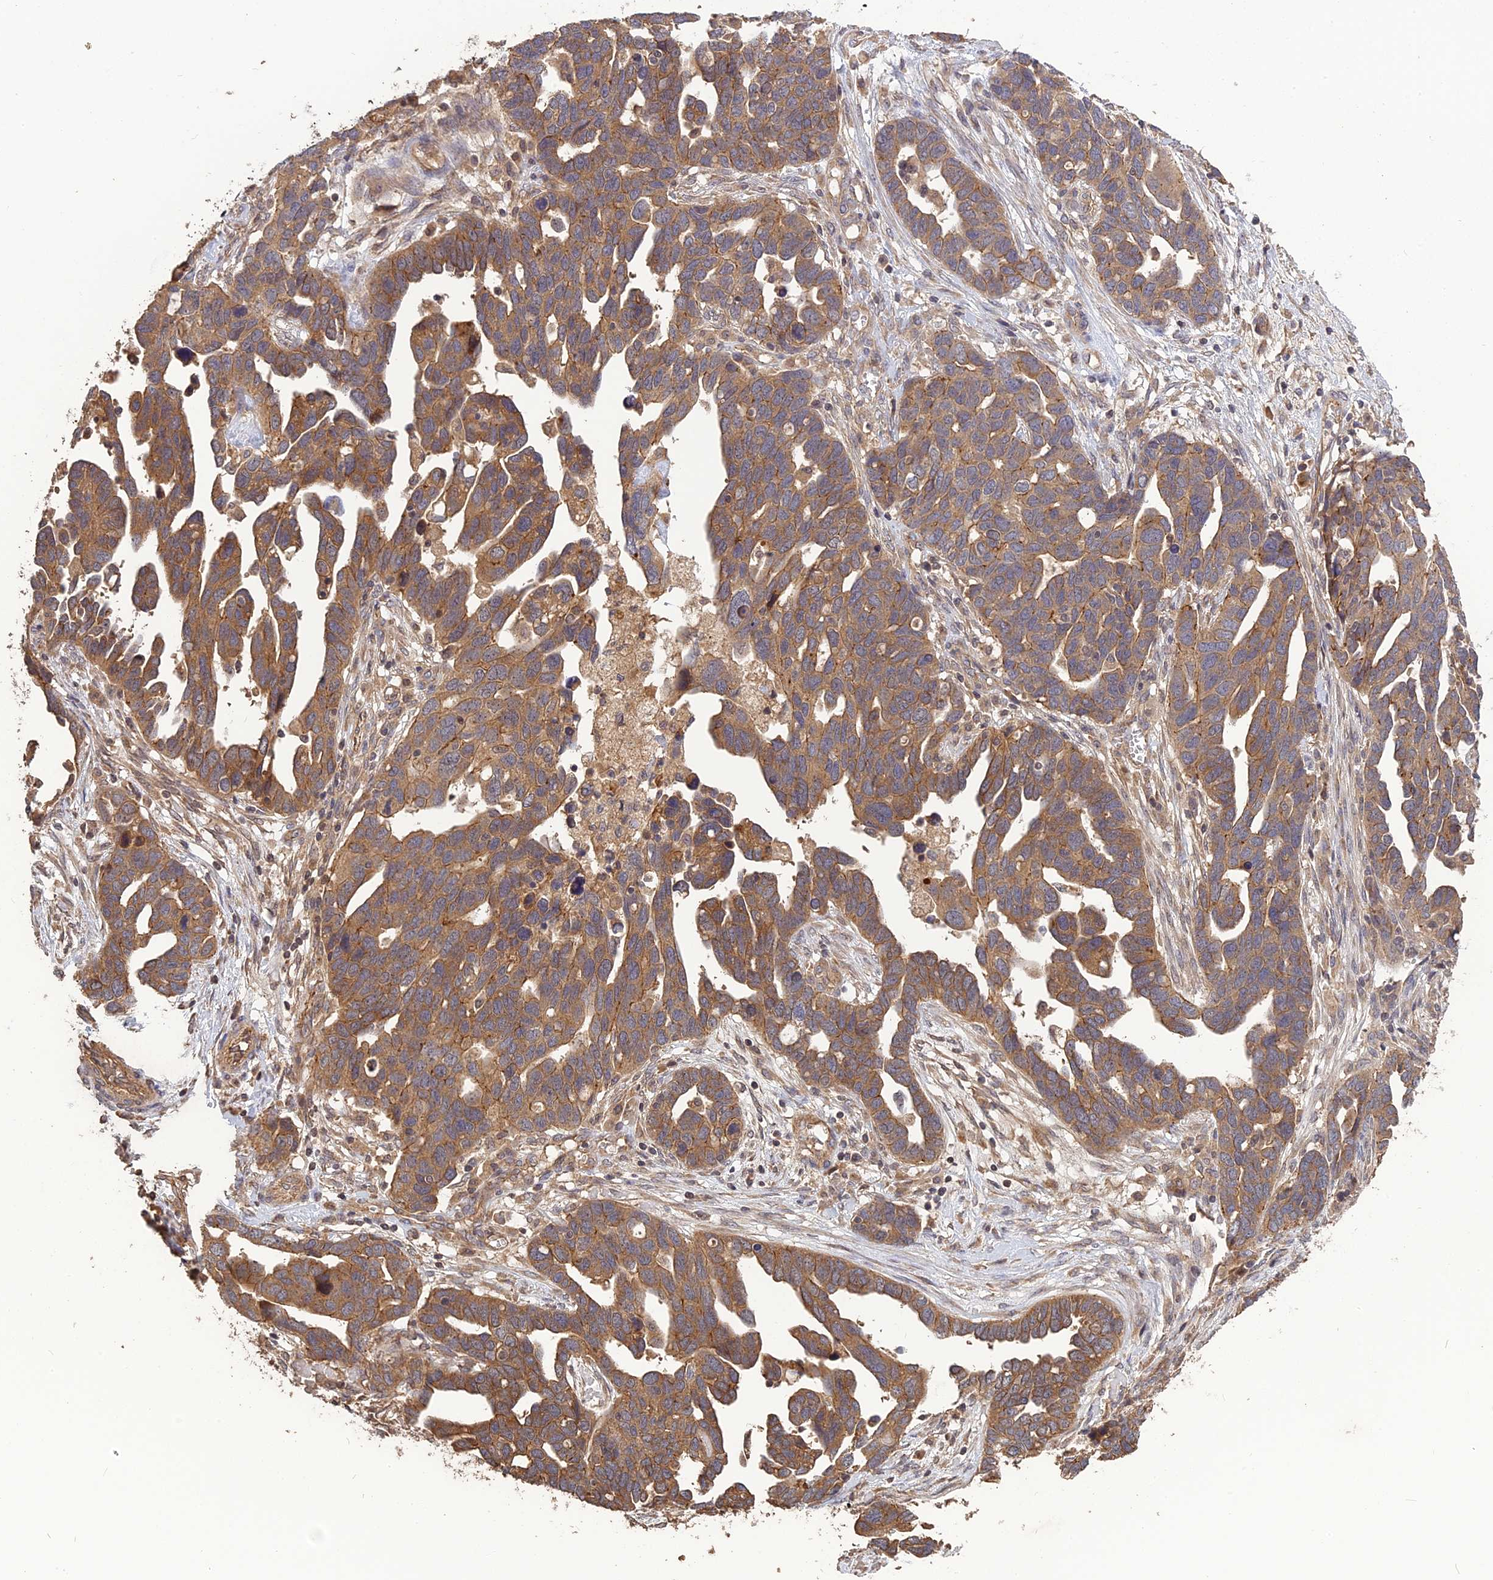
{"staining": {"intensity": "moderate", "quantity": ">75%", "location": "cytoplasmic/membranous"}, "tissue": "ovarian cancer", "cell_type": "Tumor cells", "image_type": "cancer", "snomed": [{"axis": "morphology", "description": "Cystadenocarcinoma, serous, NOS"}, {"axis": "topography", "description": "Ovary"}], "caption": "Ovarian serous cystadenocarcinoma stained with IHC displays moderate cytoplasmic/membranous positivity in about >75% of tumor cells. (IHC, brightfield microscopy, high magnification).", "gene": "ARHGAP40", "patient": {"sex": "female", "age": 54}}